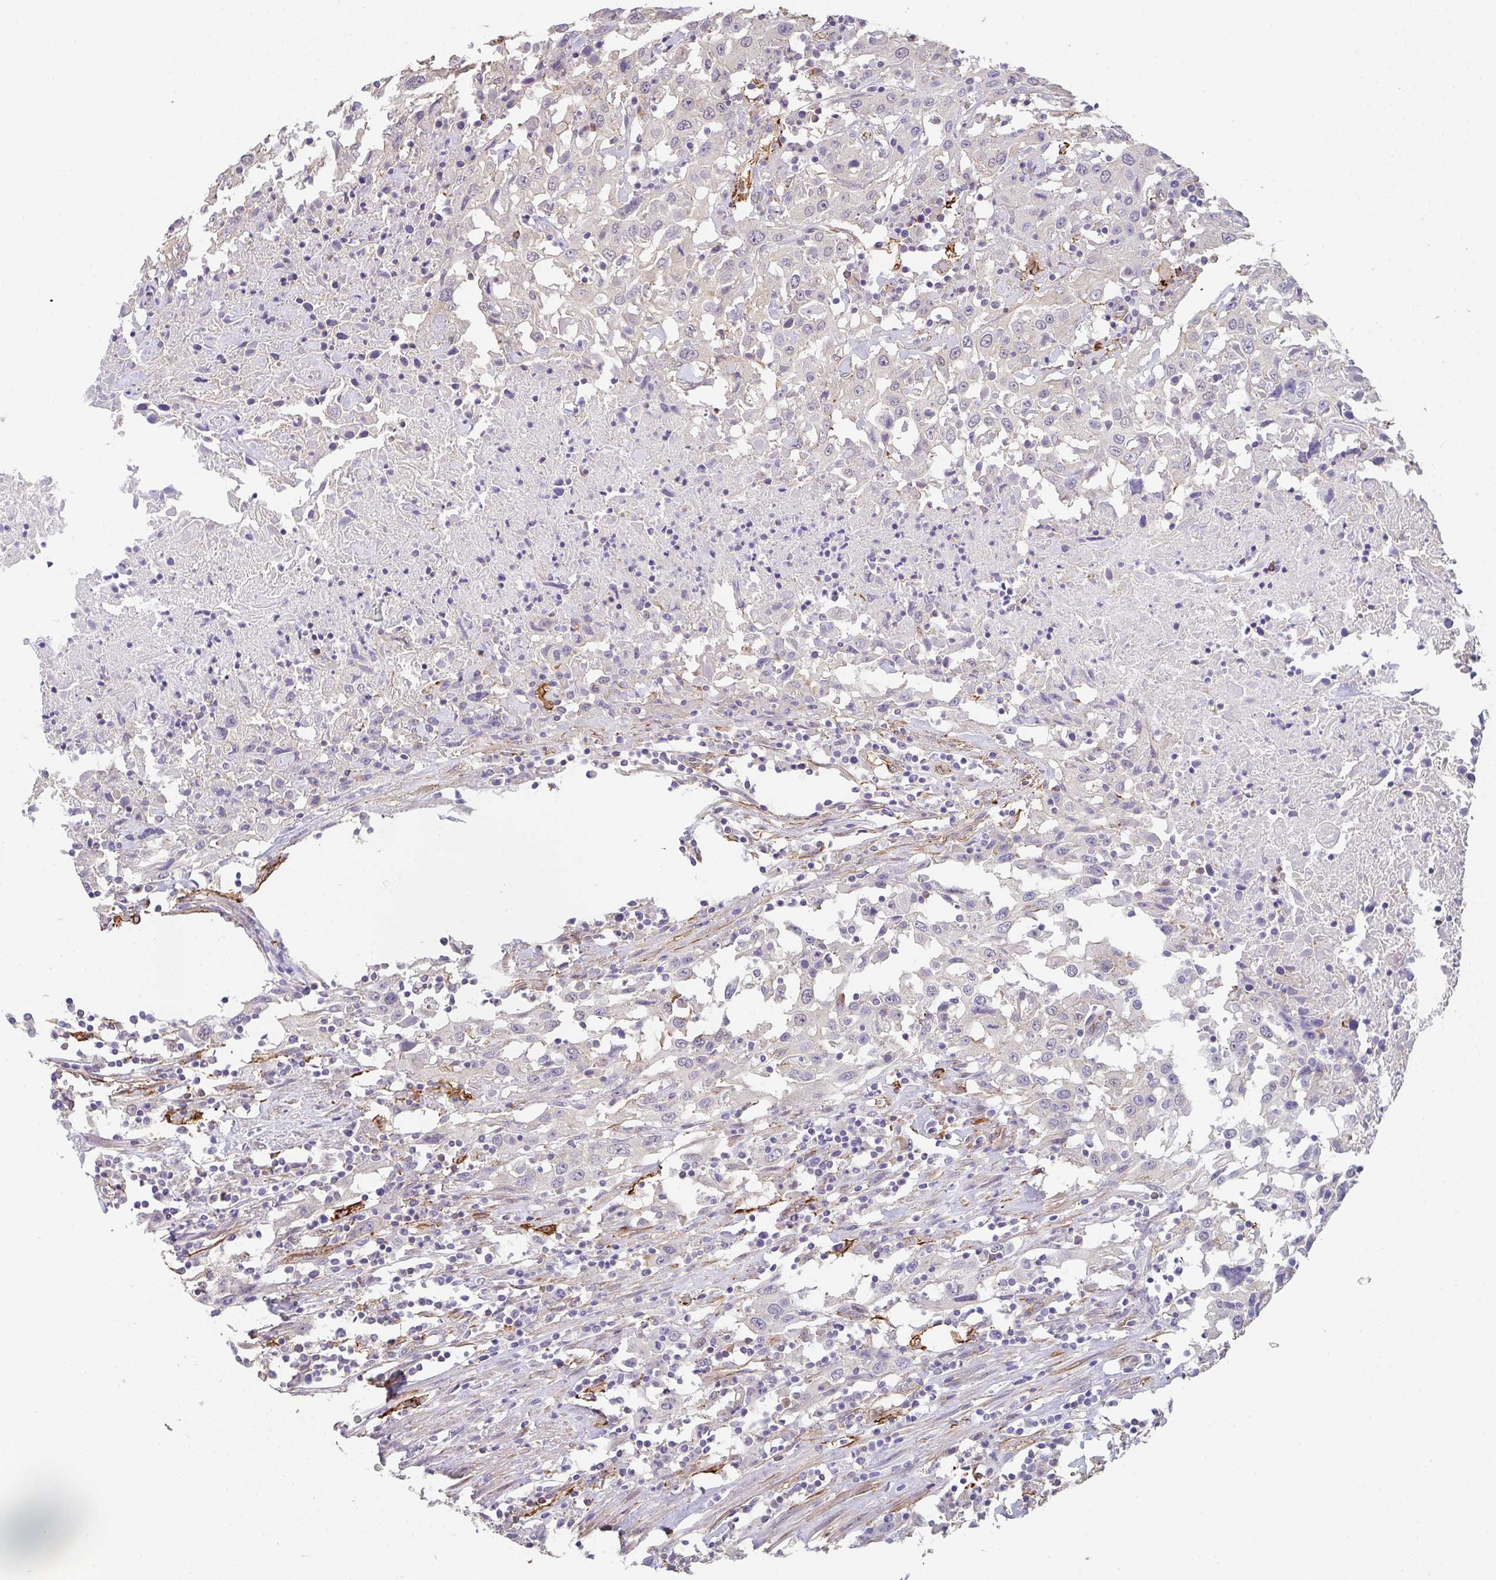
{"staining": {"intensity": "negative", "quantity": "none", "location": "none"}, "tissue": "urothelial cancer", "cell_type": "Tumor cells", "image_type": "cancer", "snomed": [{"axis": "morphology", "description": "Urothelial carcinoma, High grade"}, {"axis": "topography", "description": "Urinary bladder"}], "caption": "There is no significant expression in tumor cells of urothelial cancer.", "gene": "DBN1", "patient": {"sex": "male", "age": 61}}